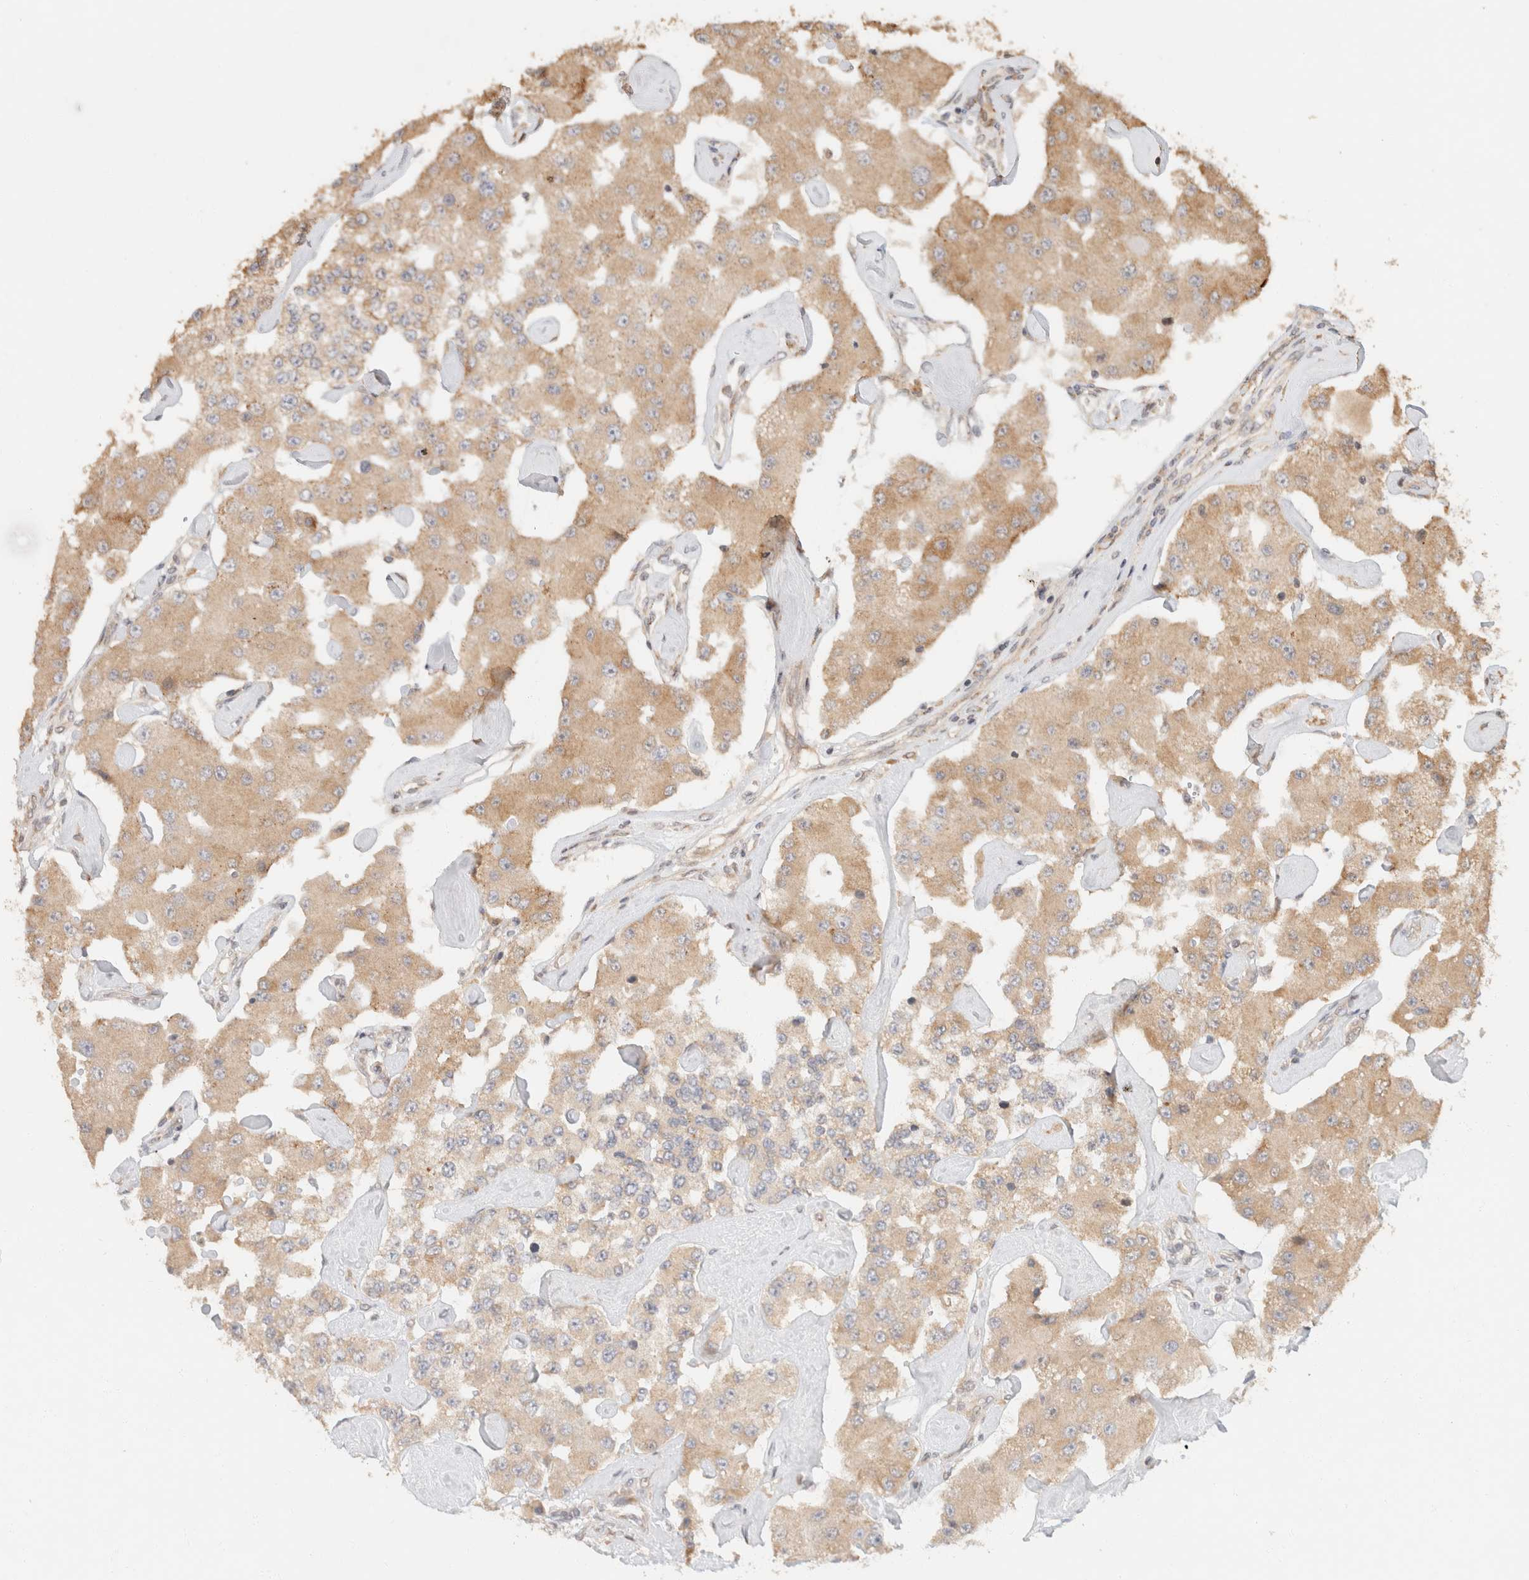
{"staining": {"intensity": "moderate", "quantity": ">75%", "location": "cytoplasmic/membranous"}, "tissue": "carcinoid", "cell_type": "Tumor cells", "image_type": "cancer", "snomed": [{"axis": "morphology", "description": "Carcinoid, malignant, NOS"}, {"axis": "topography", "description": "Pancreas"}], "caption": "An immunohistochemistry histopathology image of tumor tissue is shown. Protein staining in brown labels moderate cytoplasmic/membranous positivity in malignant carcinoid within tumor cells.", "gene": "TACC1", "patient": {"sex": "male", "age": 41}}